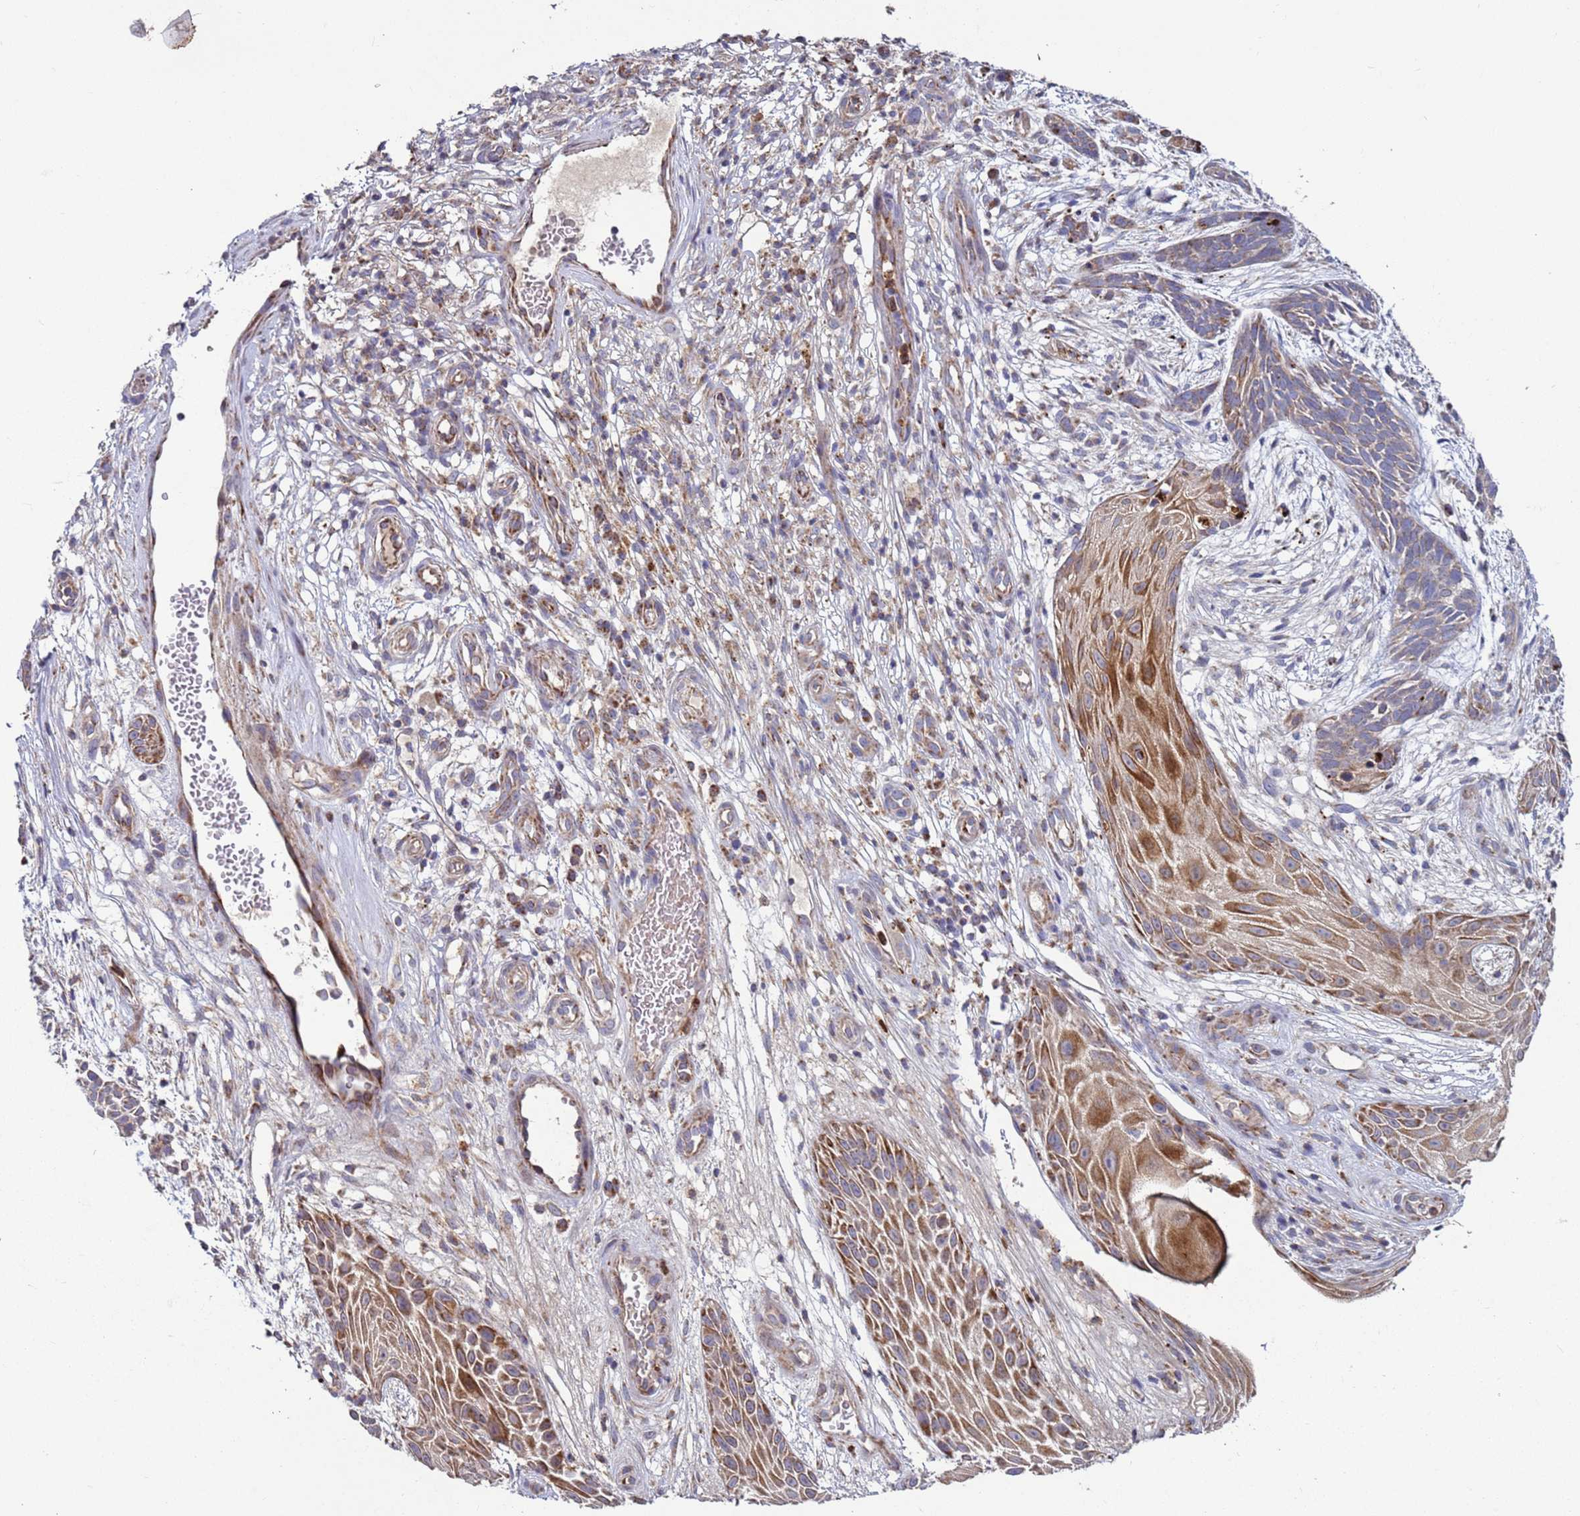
{"staining": {"intensity": "moderate", "quantity": "25%-75%", "location": "cytoplasmic/membranous"}, "tissue": "skin cancer", "cell_type": "Tumor cells", "image_type": "cancer", "snomed": [{"axis": "morphology", "description": "Basal cell carcinoma"}, {"axis": "topography", "description": "Skin"}], "caption": "Skin cancer (basal cell carcinoma) was stained to show a protein in brown. There is medium levels of moderate cytoplasmic/membranous positivity in approximately 25%-75% of tumor cells.", "gene": "FBXO33", "patient": {"sex": "male", "age": 89}}